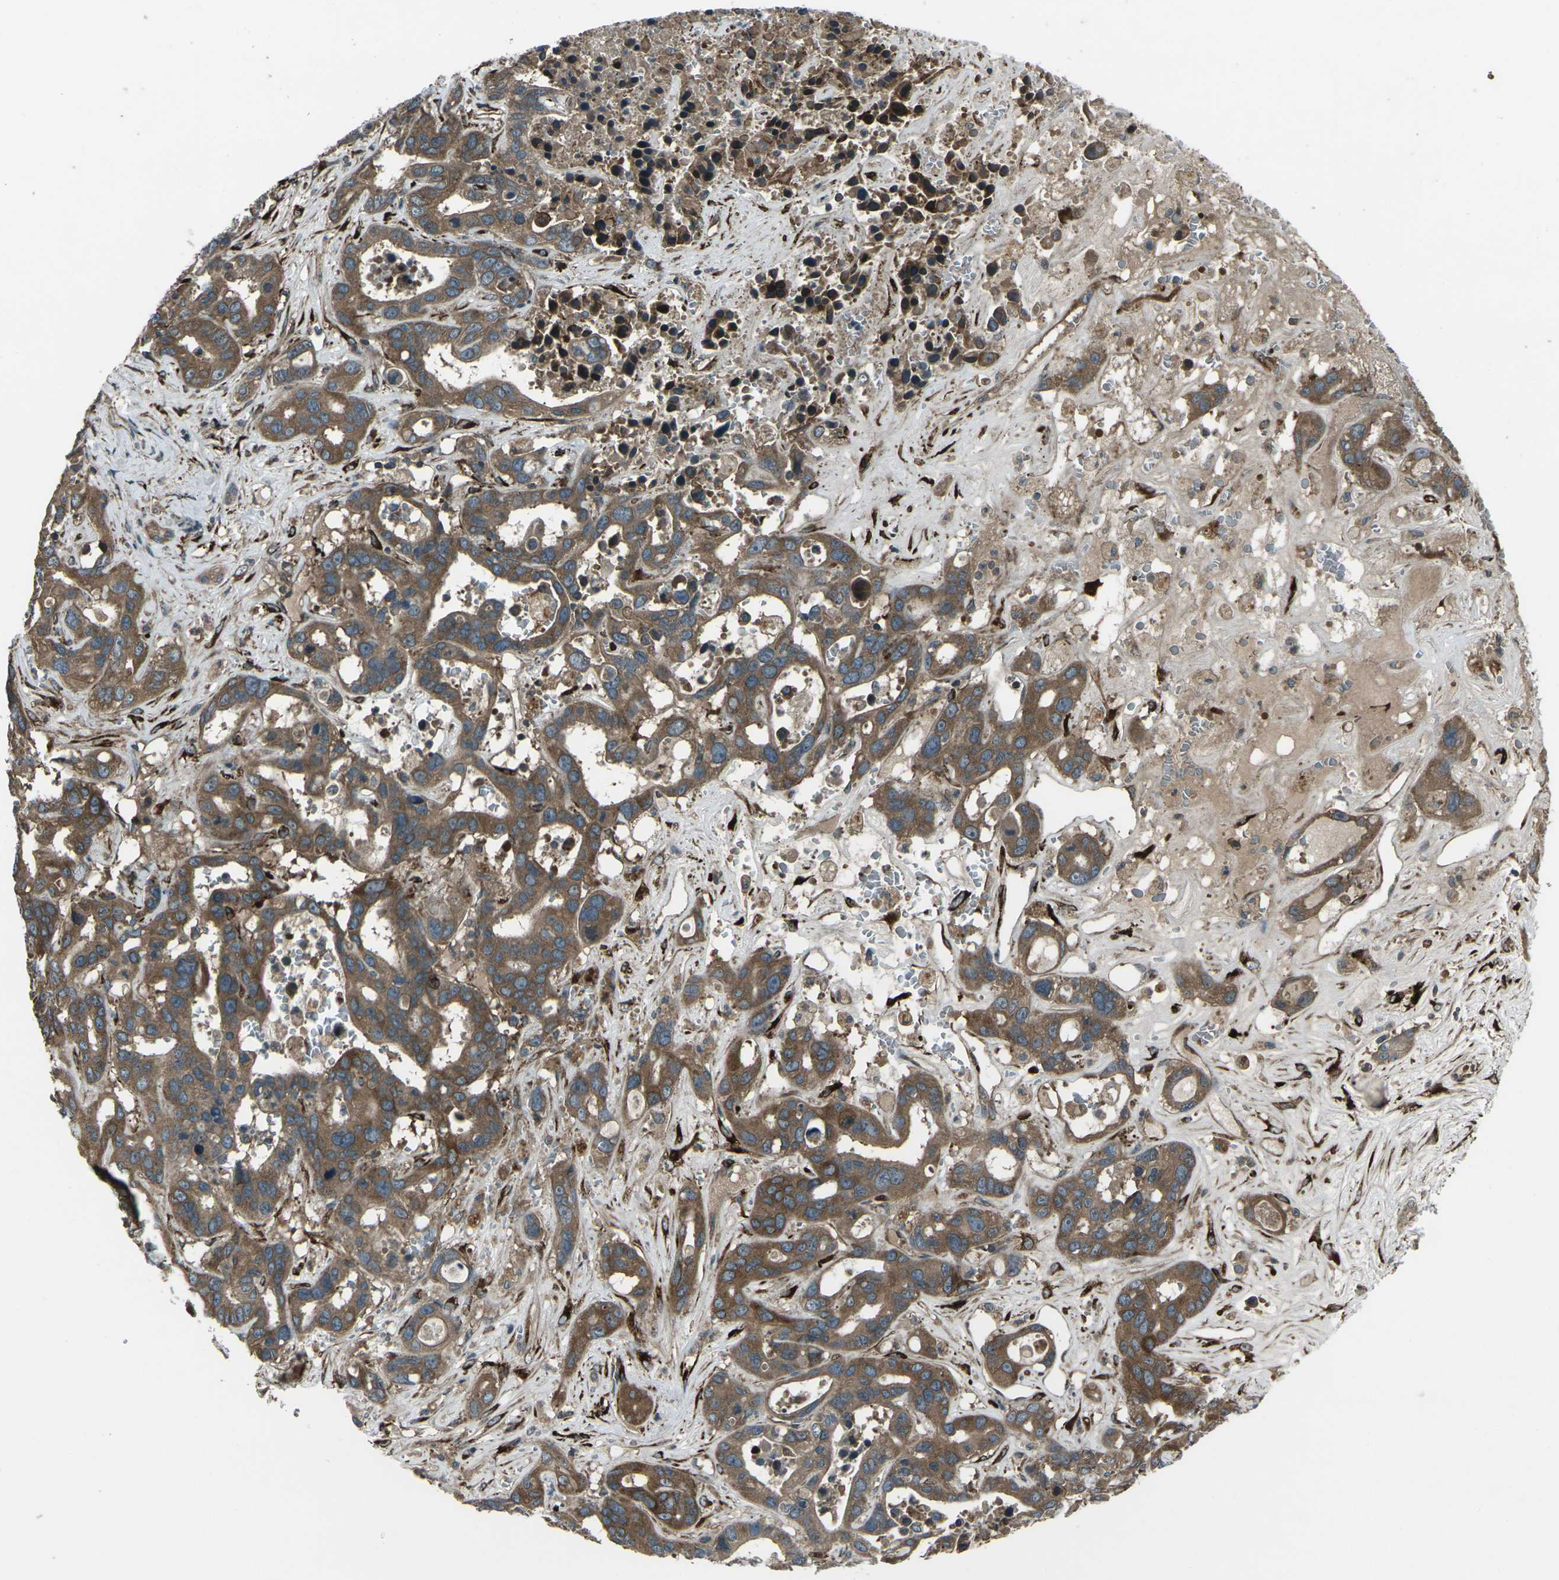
{"staining": {"intensity": "moderate", "quantity": ">75%", "location": "cytoplasmic/membranous"}, "tissue": "liver cancer", "cell_type": "Tumor cells", "image_type": "cancer", "snomed": [{"axis": "morphology", "description": "Cholangiocarcinoma"}, {"axis": "topography", "description": "Liver"}], "caption": "Human cholangiocarcinoma (liver) stained with a brown dye reveals moderate cytoplasmic/membranous positive positivity in about >75% of tumor cells.", "gene": "LSMEM1", "patient": {"sex": "female", "age": 65}}